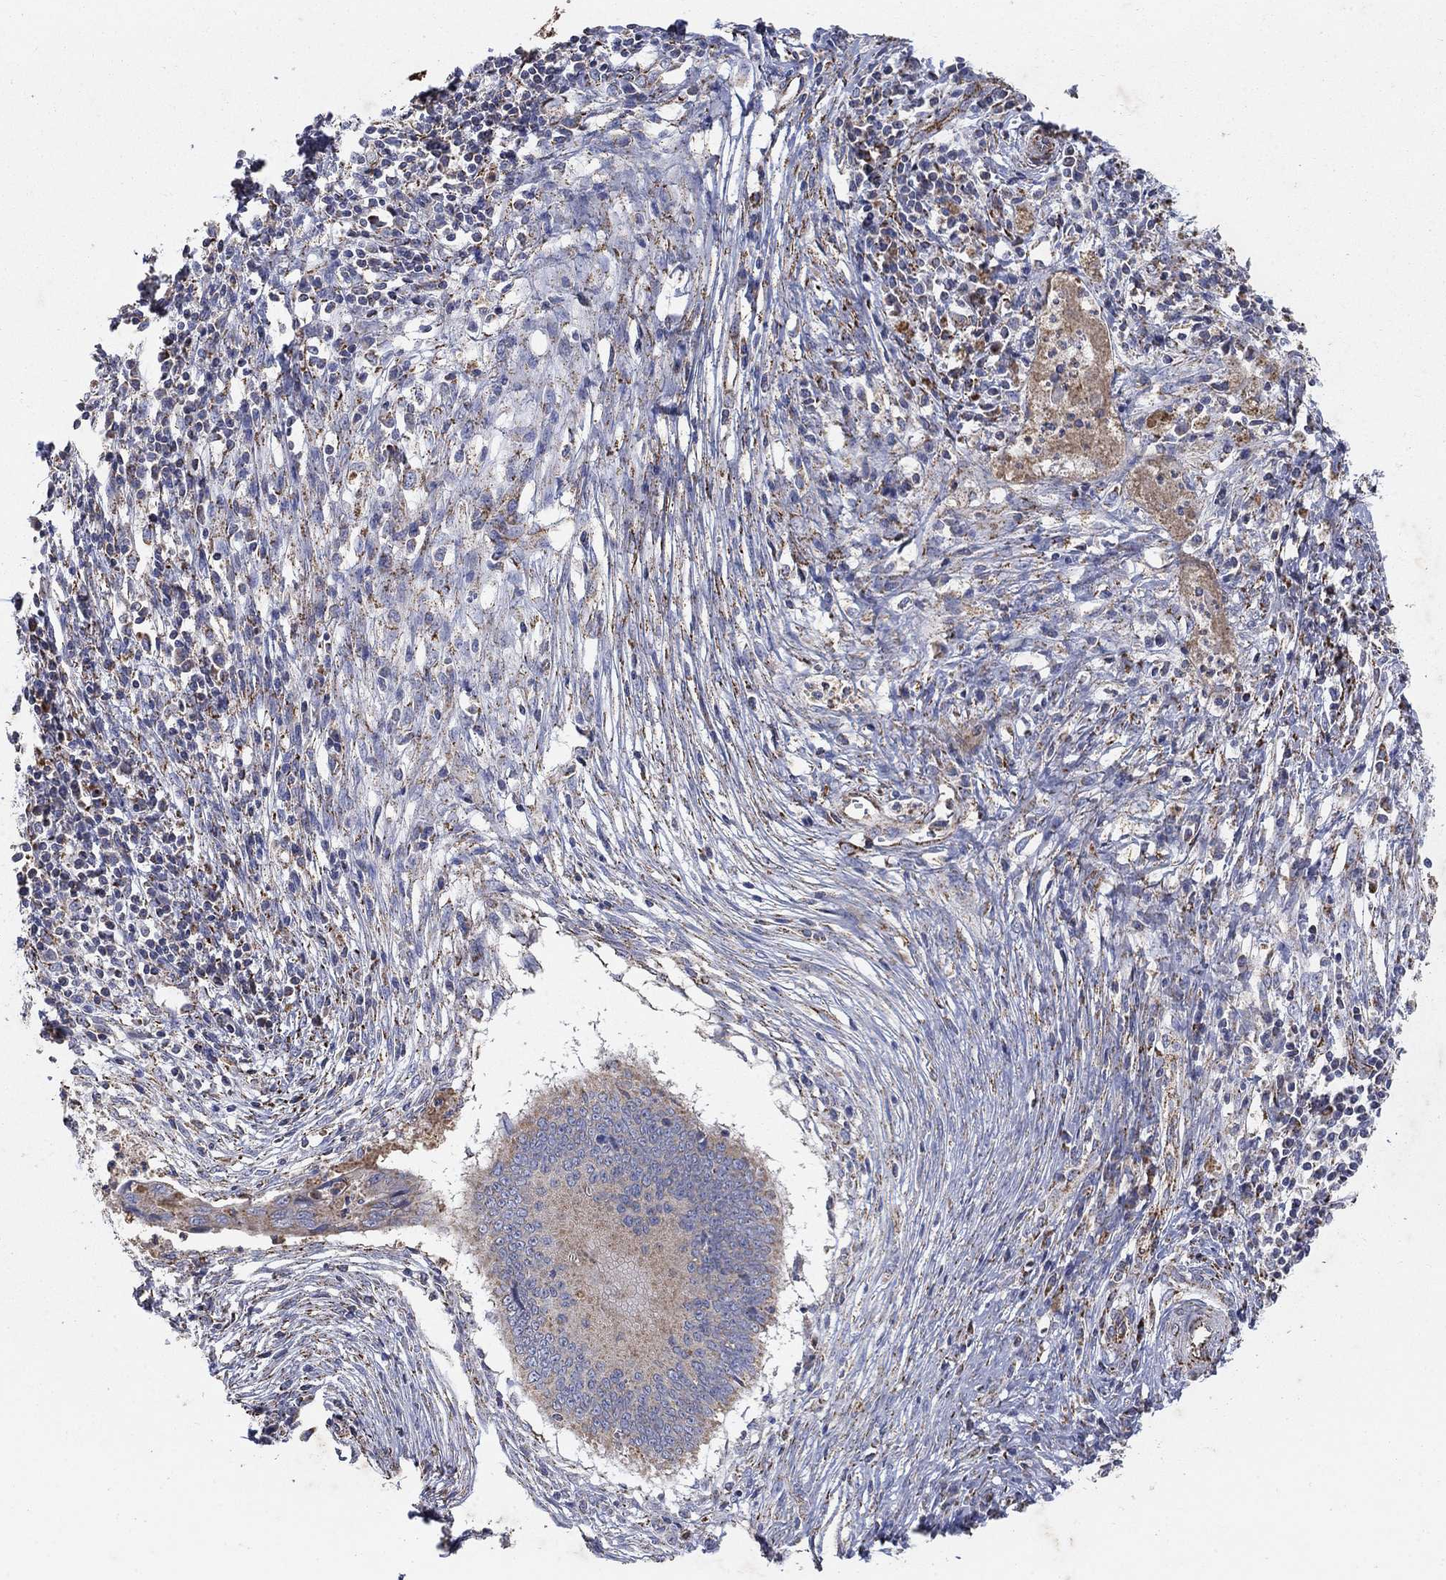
{"staining": {"intensity": "weak", "quantity": ">75%", "location": "cytoplasmic/membranous"}, "tissue": "cervical cancer", "cell_type": "Tumor cells", "image_type": "cancer", "snomed": [{"axis": "morphology", "description": "Adenocarcinoma, NOS"}, {"axis": "topography", "description": "Cervix"}], "caption": "Protein analysis of cervical cancer (adenocarcinoma) tissue shows weak cytoplasmic/membranous staining in approximately >75% of tumor cells. Using DAB (3,3'-diaminobenzidine) (brown) and hematoxylin (blue) stains, captured at high magnification using brightfield microscopy.", "gene": "PNPLA2", "patient": {"sex": "female", "age": 42}}